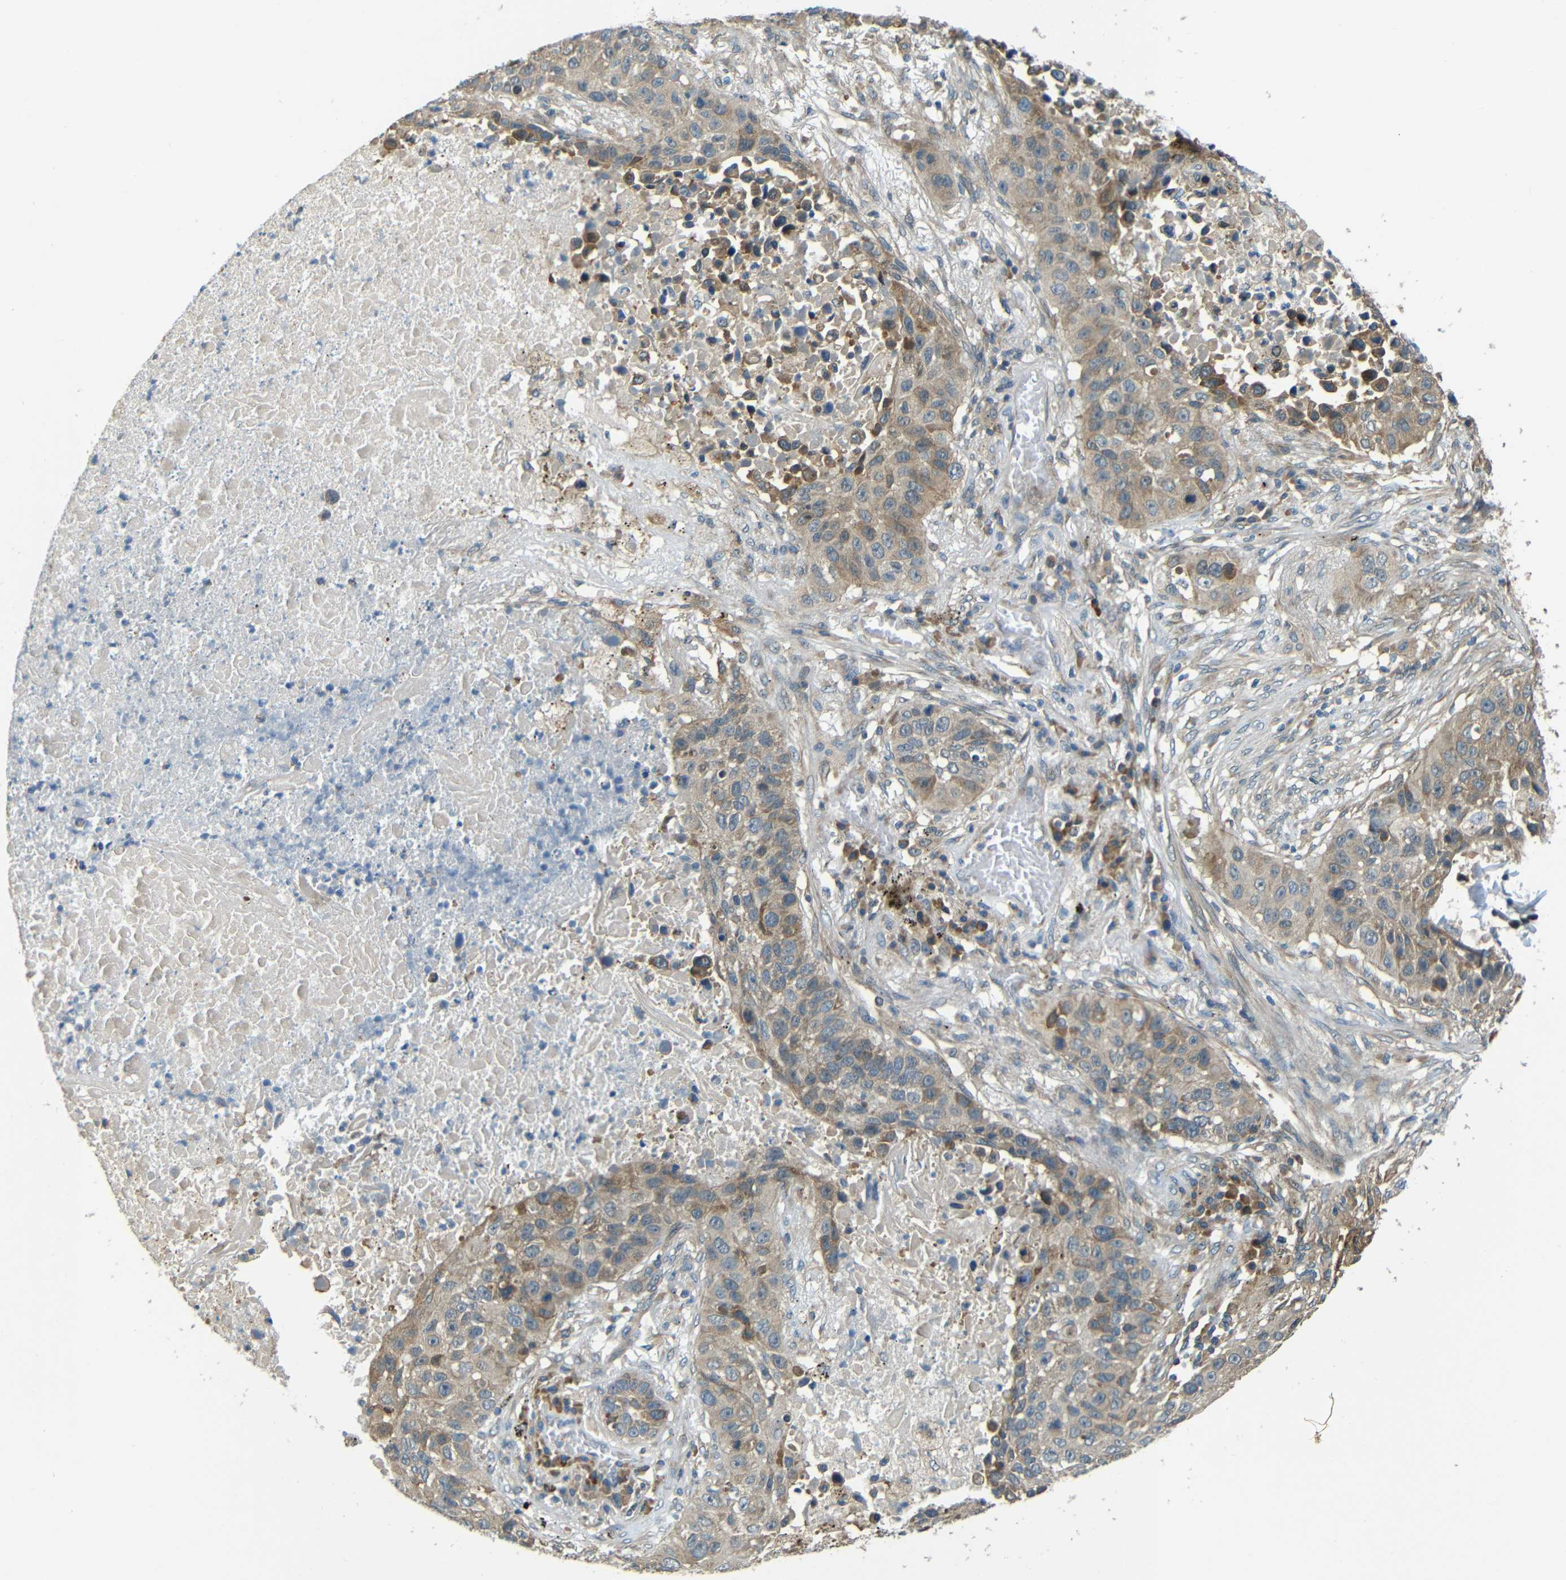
{"staining": {"intensity": "weak", "quantity": ">75%", "location": "cytoplasmic/membranous"}, "tissue": "lung cancer", "cell_type": "Tumor cells", "image_type": "cancer", "snomed": [{"axis": "morphology", "description": "Squamous cell carcinoma, NOS"}, {"axis": "topography", "description": "Lung"}], "caption": "A photomicrograph of human lung cancer (squamous cell carcinoma) stained for a protein displays weak cytoplasmic/membranous brown staining in tumor cells. (brown staining indicates protein expression, while blue staining denotes nuclei).", "gene": "FNDC3A", "patient": {"sex": "male", "age": 57}}